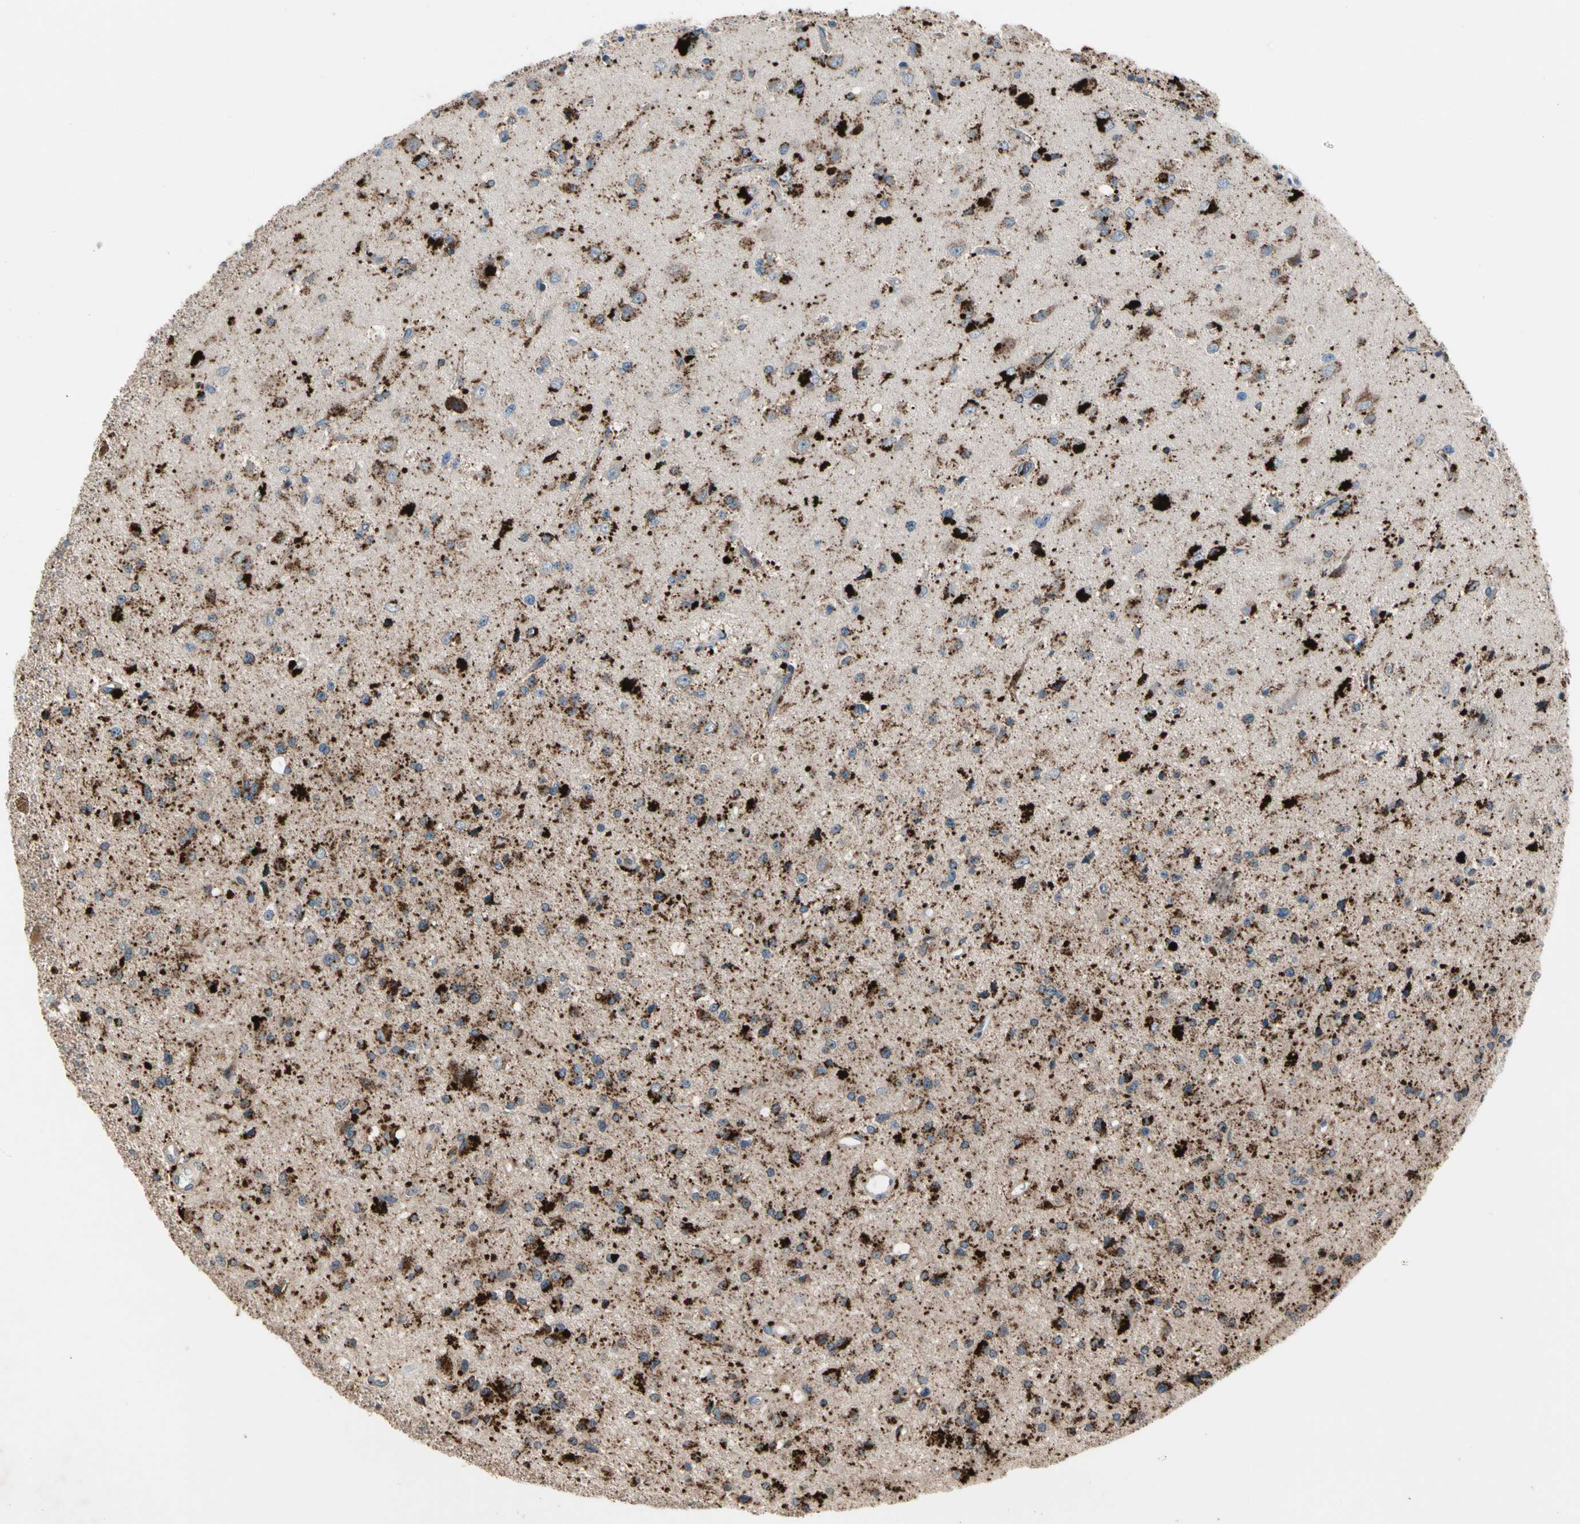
{"staining": {"intensity": "strong", "quantity": ">75%", "location": "cytoplasmic/membranous"}, "tissue": "glioma", "cell_type": "Tumor cells", "image_type": "cancer", "snomed": [{"axis": "morphology", "description": "Glioma, malignant, Low grade"}, {"axis": "topography", "description": "Brain"}], "caption": "Human malignant glioma (low-grade) stained with a protein marker exhibits strong staining in tumor cells.", "gene": "GM2A", "patient": {"sex": "male", "age": 58}}